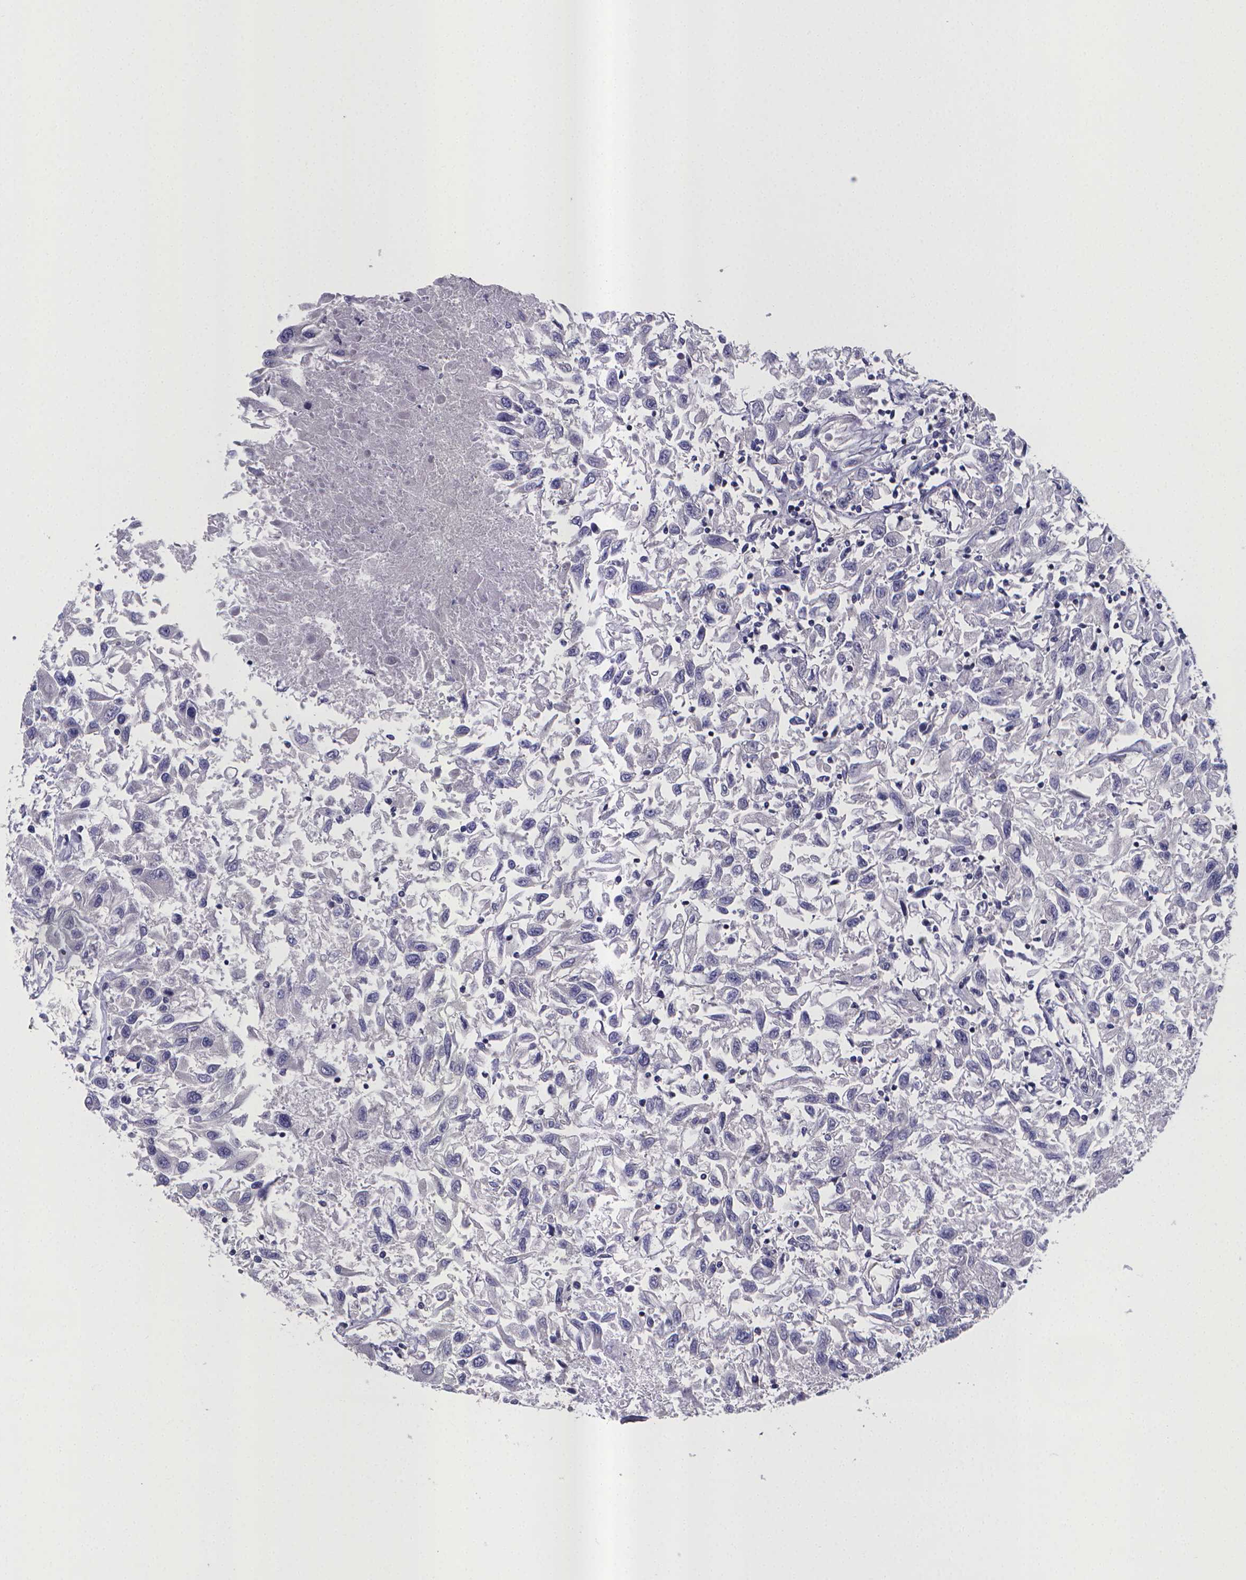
{"staining": {"intensity": "negative", "quantity": "none", "location": "none"}, "tissue": "renal cancer", "cell_type": "Tumor cells", "image_type": "cancer", "snomed": [{"axis": "morphology", "description": "Adenocarcinoma, NOS"}, {"axis": "topography", "description": "Kidney"}], "caption": "IHC micrograph of neoplastic tissue: renal cancer (adenocarcinoma) stained with DAB exhibits no significant protein expression in tumor cells. (IHC, brightfield microscopy, high magnification).", "gene": "RERG", "patient": {"sex": "female", "age": 76}}